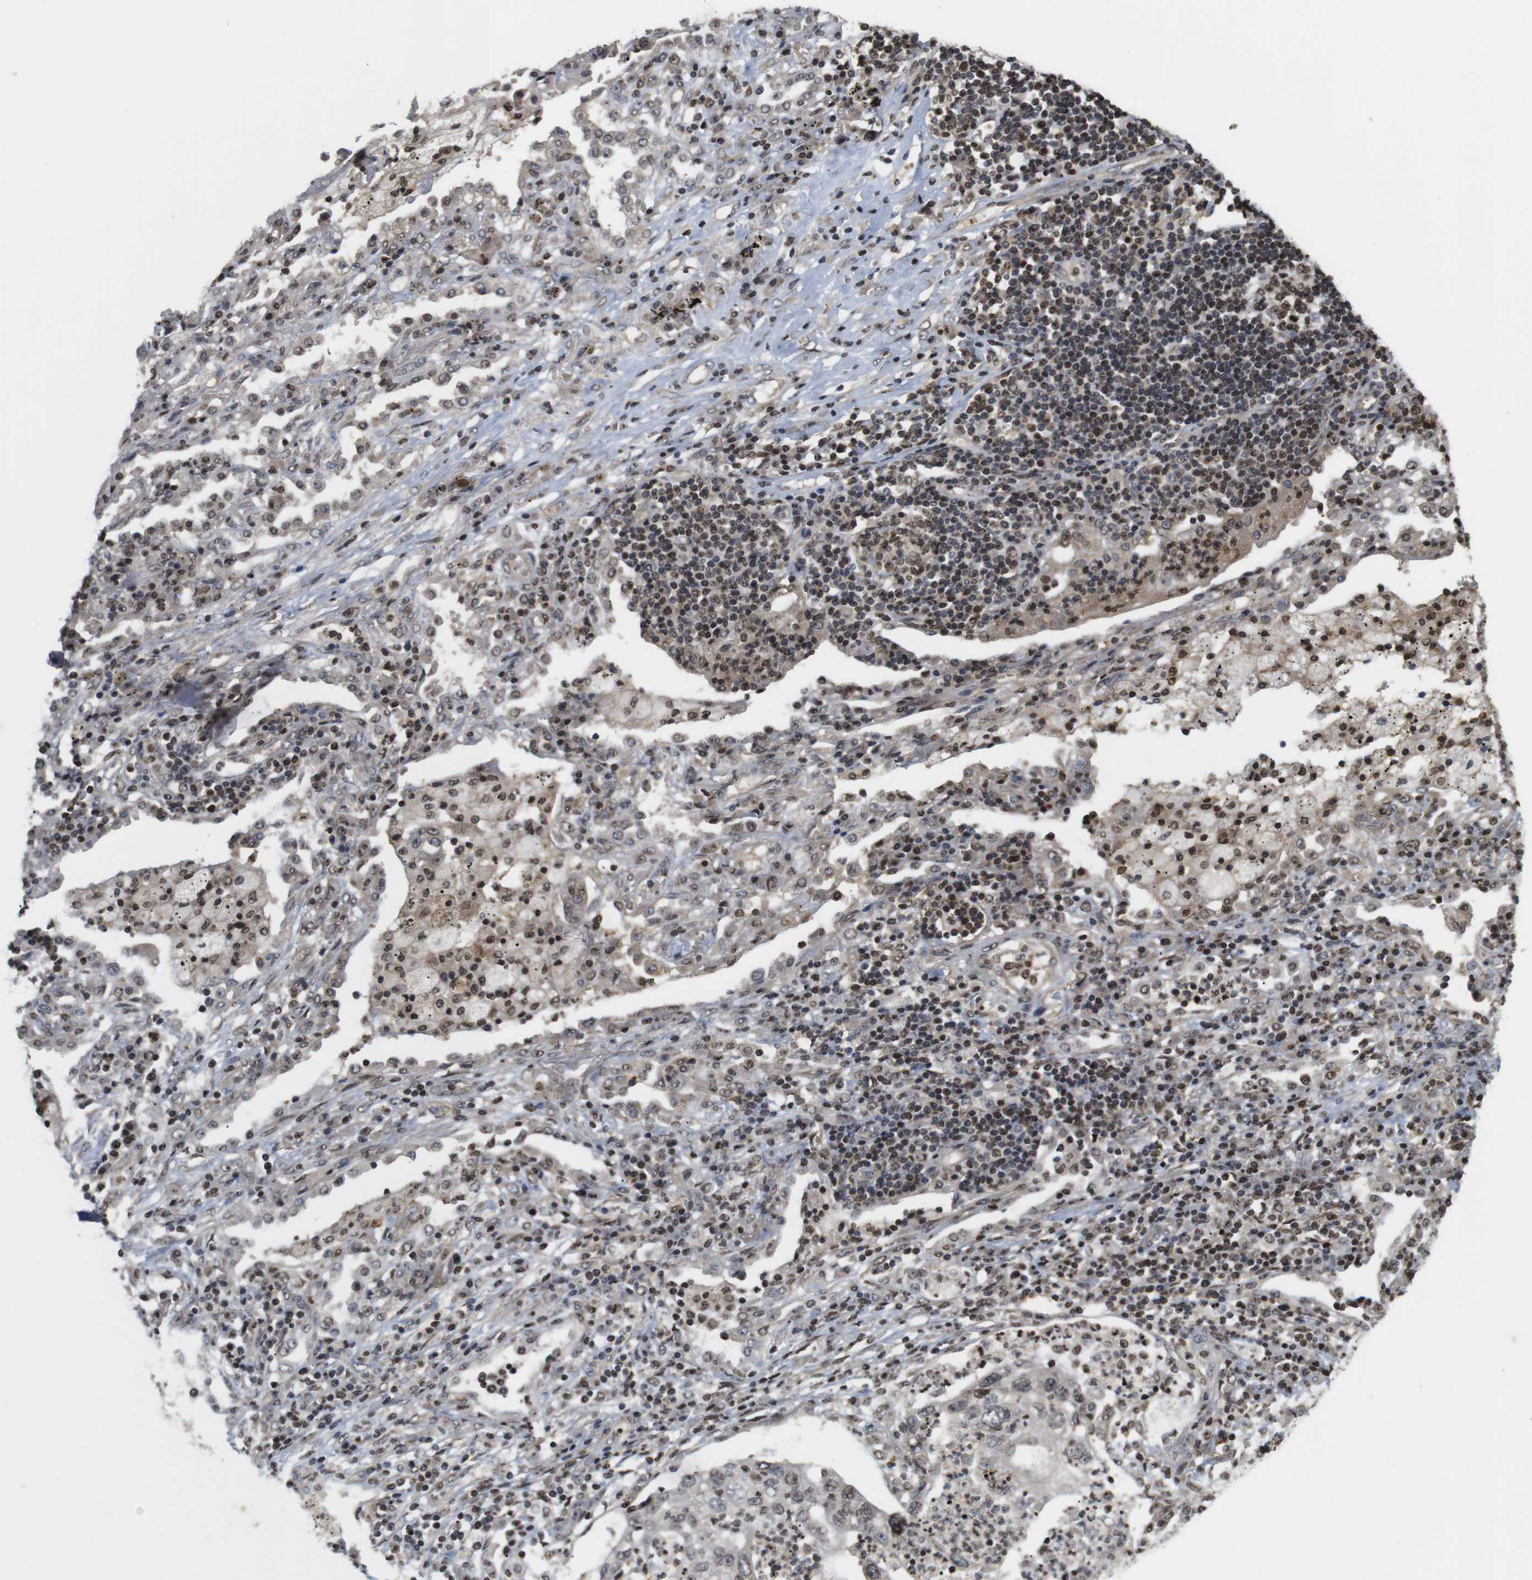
{"staining": {"intensity": "weak", "quantity": ">75%", "location": "nuclear"}, "tissue": "lung cancer", "cell_type": "Tumor cells", "image_type": "cancer", "snomed": [{"axis": "morphology", "description": "Squamous cell carcinoma, NOS"}, {"axis": "topography", "description": "Lung"}], "caption": "IHC micrograph of neoplastic tissue: human squamous cell carcinoma (lung) stained using immunohistochemistry shows low levels of weak protein expression localized specifically in the nuclear of tumor cells, appearing as a nuclear brown color.", "gene": "MBD1", "patient": {"sex": "female", "age": 63}}